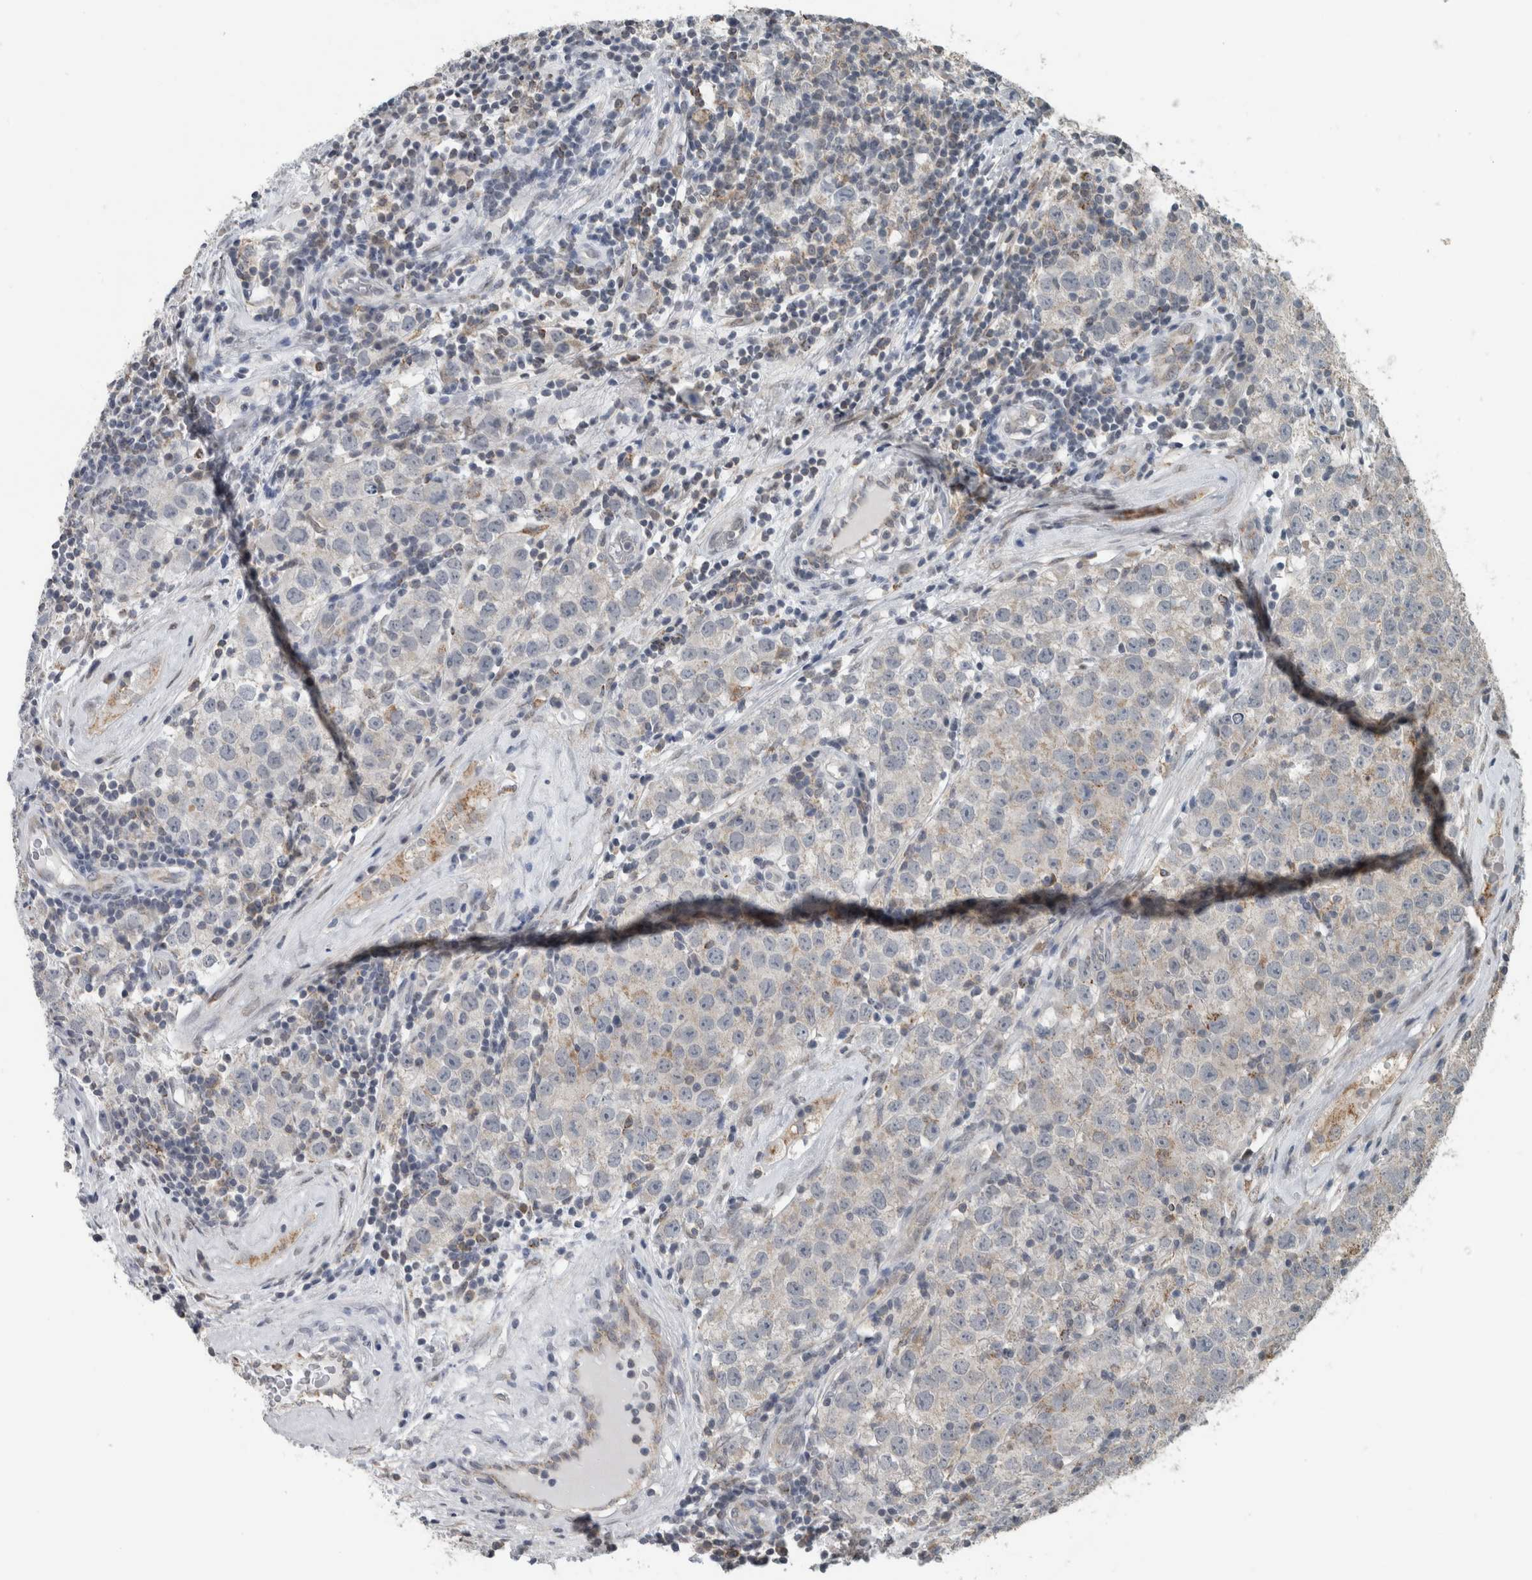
{"staining": {"intensity": "weak", "quantity": "<25%", "location": "cytoplasmic/membranous"}, "tissue": "testis cancer", "cell_type": "Tumor cells", "image_type": "cancer", "snomed": [{"axis": "morphology", "description": "Seminoma, NOS"}, {"axis": "morphology", "description": "Carcinoma, Embryonal, NOS"}, {"axis": "topography", "description": "Testis"}], "caption": "A high-resolution photomicrograph shows immunohistochemistry staining of testis cancer (embryonal carcinoma), which exhibits no significant staining in tumor cells.", "gene": "ACSF2", "patient": {"sex": "male", "age": 28}}